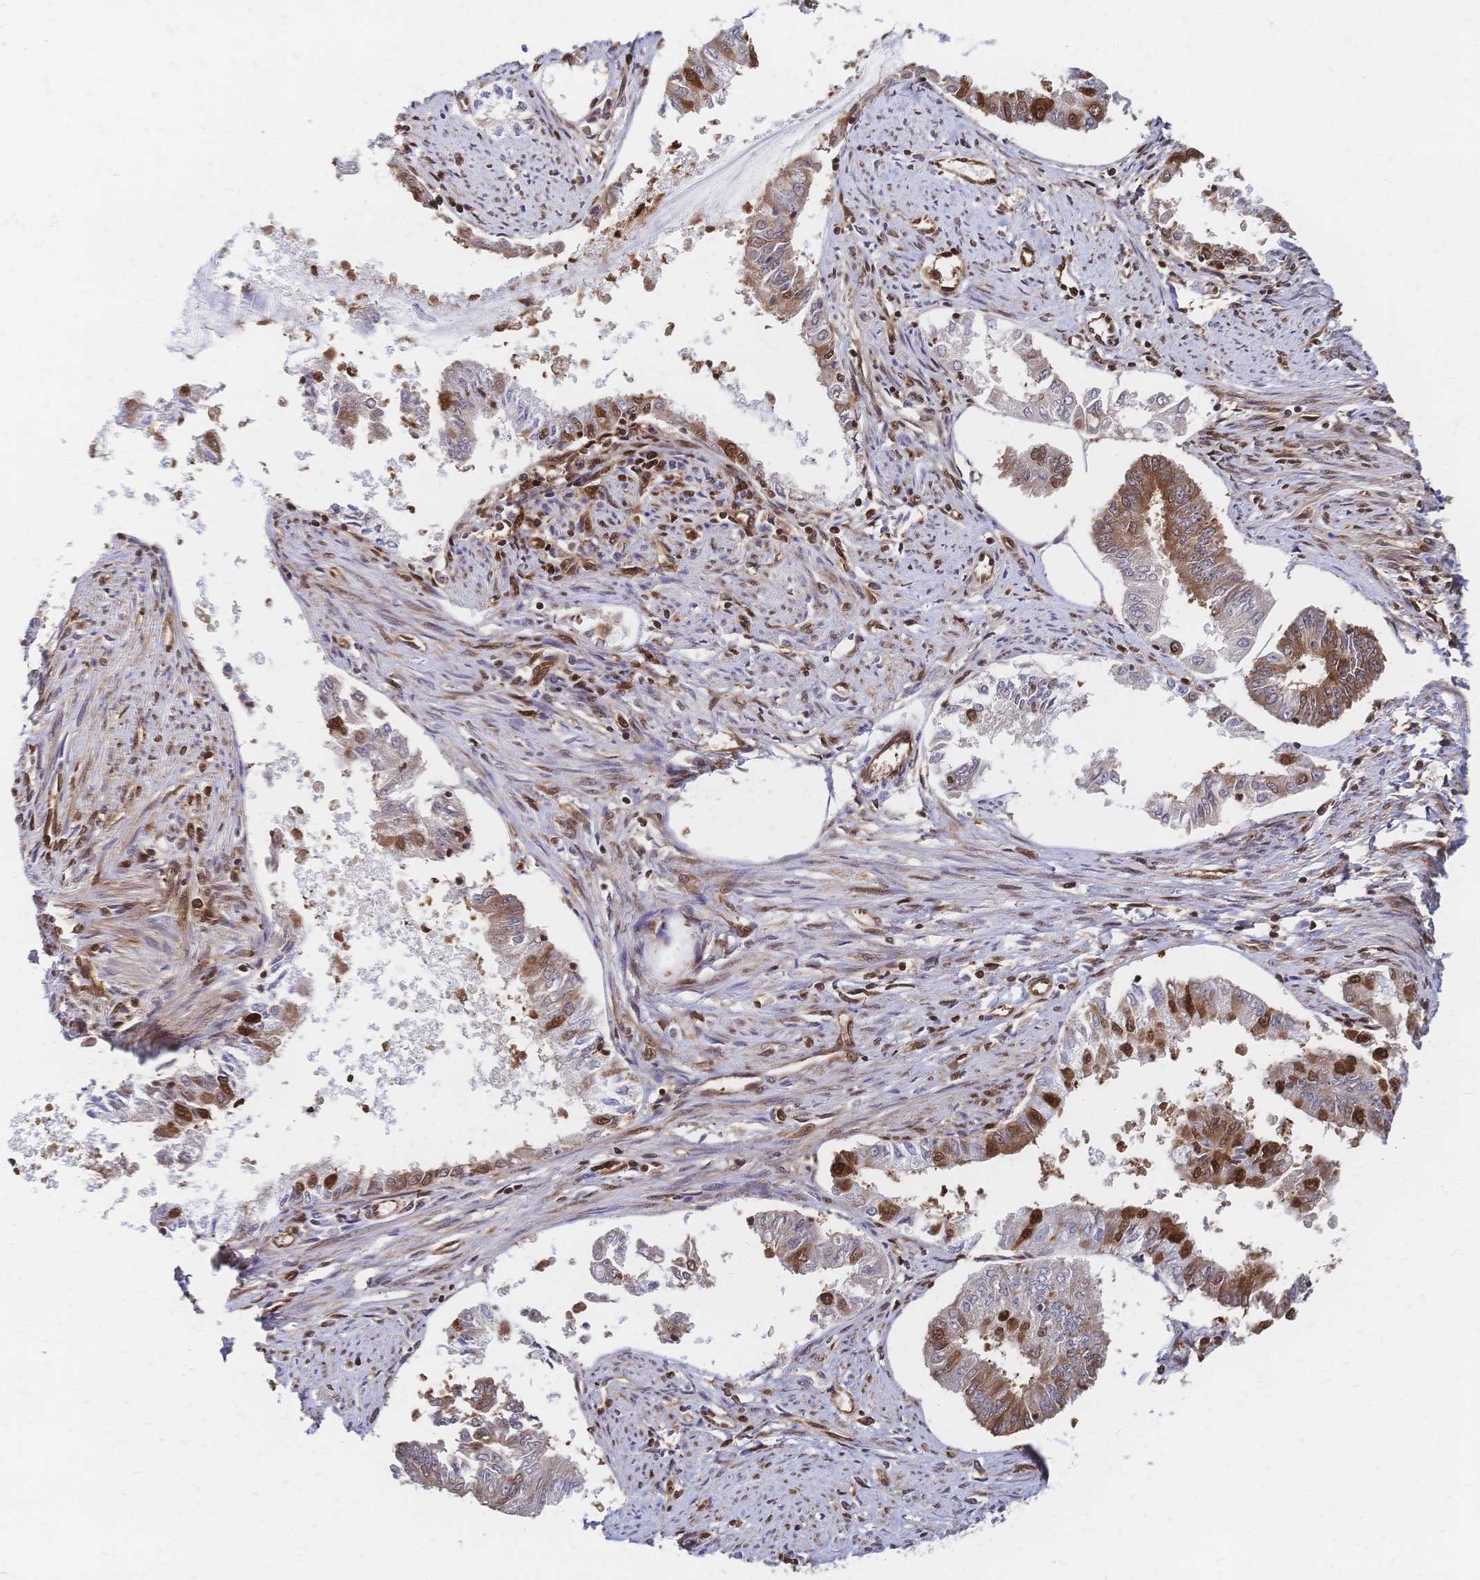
{"staining": {"intensity": "moderate", "quantity": ">75%", "location": "cytoplasmic/membranous,nuclear"}, "tissue": "endometrial cancer", "cell_type": "Tumor cells", "image_type": "cancer", "snomed": [{"axis": "morphology", "description": "Adenocarcinoma, NOS"}, {"axis": "topography", "description": "Endometrium"}], "caption": "The image demonstrates immunohistochemical staining of adenocarcinoma (endometrial). There is moderate cytoplasmic/membranous and nuclear positivity is appreciated in approximately >75% of tumor cells. (DAB (3,3'-diaminobenzidine) IHC with brightfield microscopy, high magnification).", "gene": "HDGF", "patient": {"sex": "female", "age": 76}}